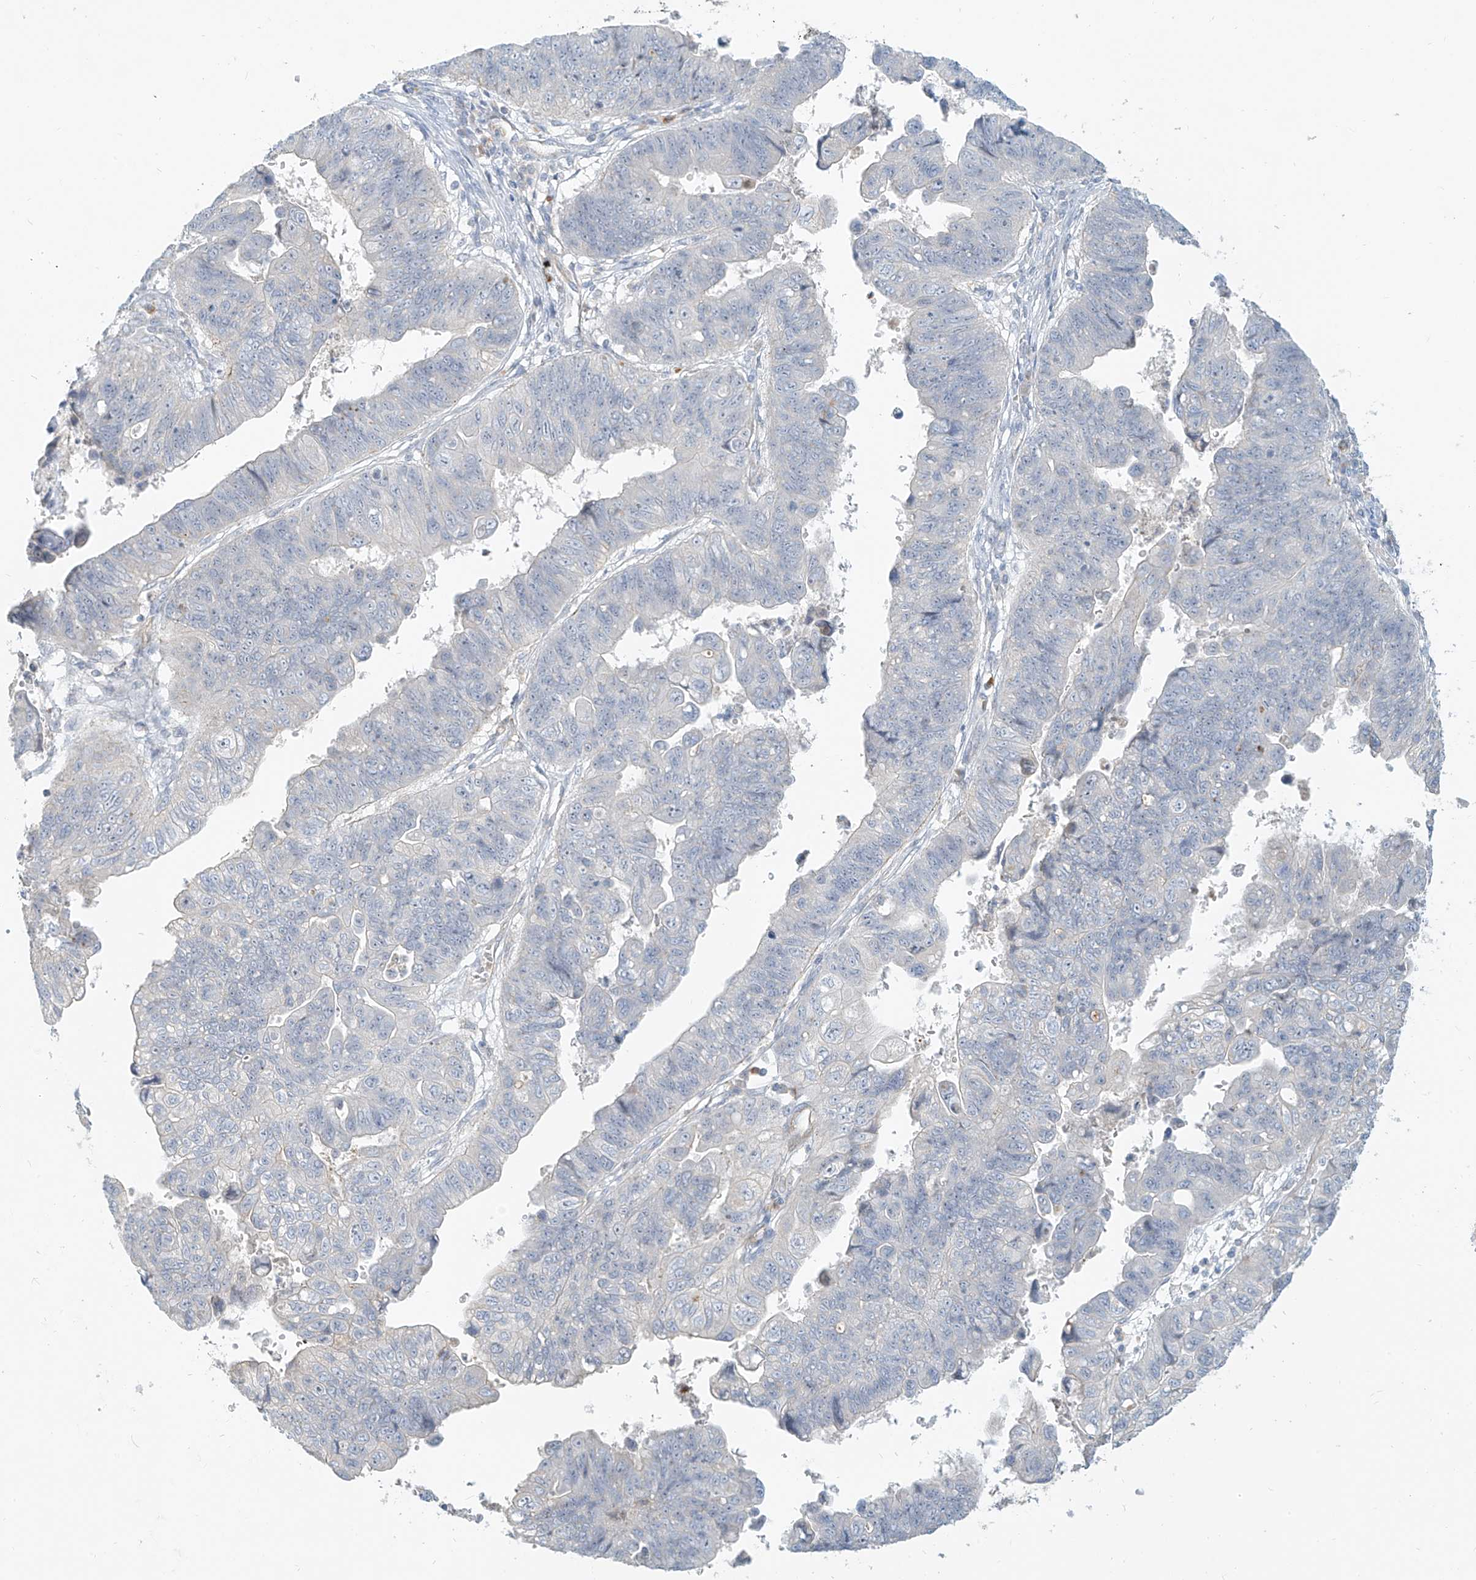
{"staining": {"intensity": "negative", "quantity": "none", "location": "none"}, "tissue": "stomach cancer", "cell_type": "Tumor cells", "image_type": "cancer", "snomed": [{"axis": "morphology", "description": "Adenocarcinoma, NOS"}, {"axis": "topography", "description": "Stomach"}], "caption": "DAB (3,3'-diaminobenzidine) immunohistochemical staining of adenocarcinoma (stomach) exhibits no significant positivity in tumor cells.", "gene": "C2orf42", "patient": {"sex": "male", "age": 59}}